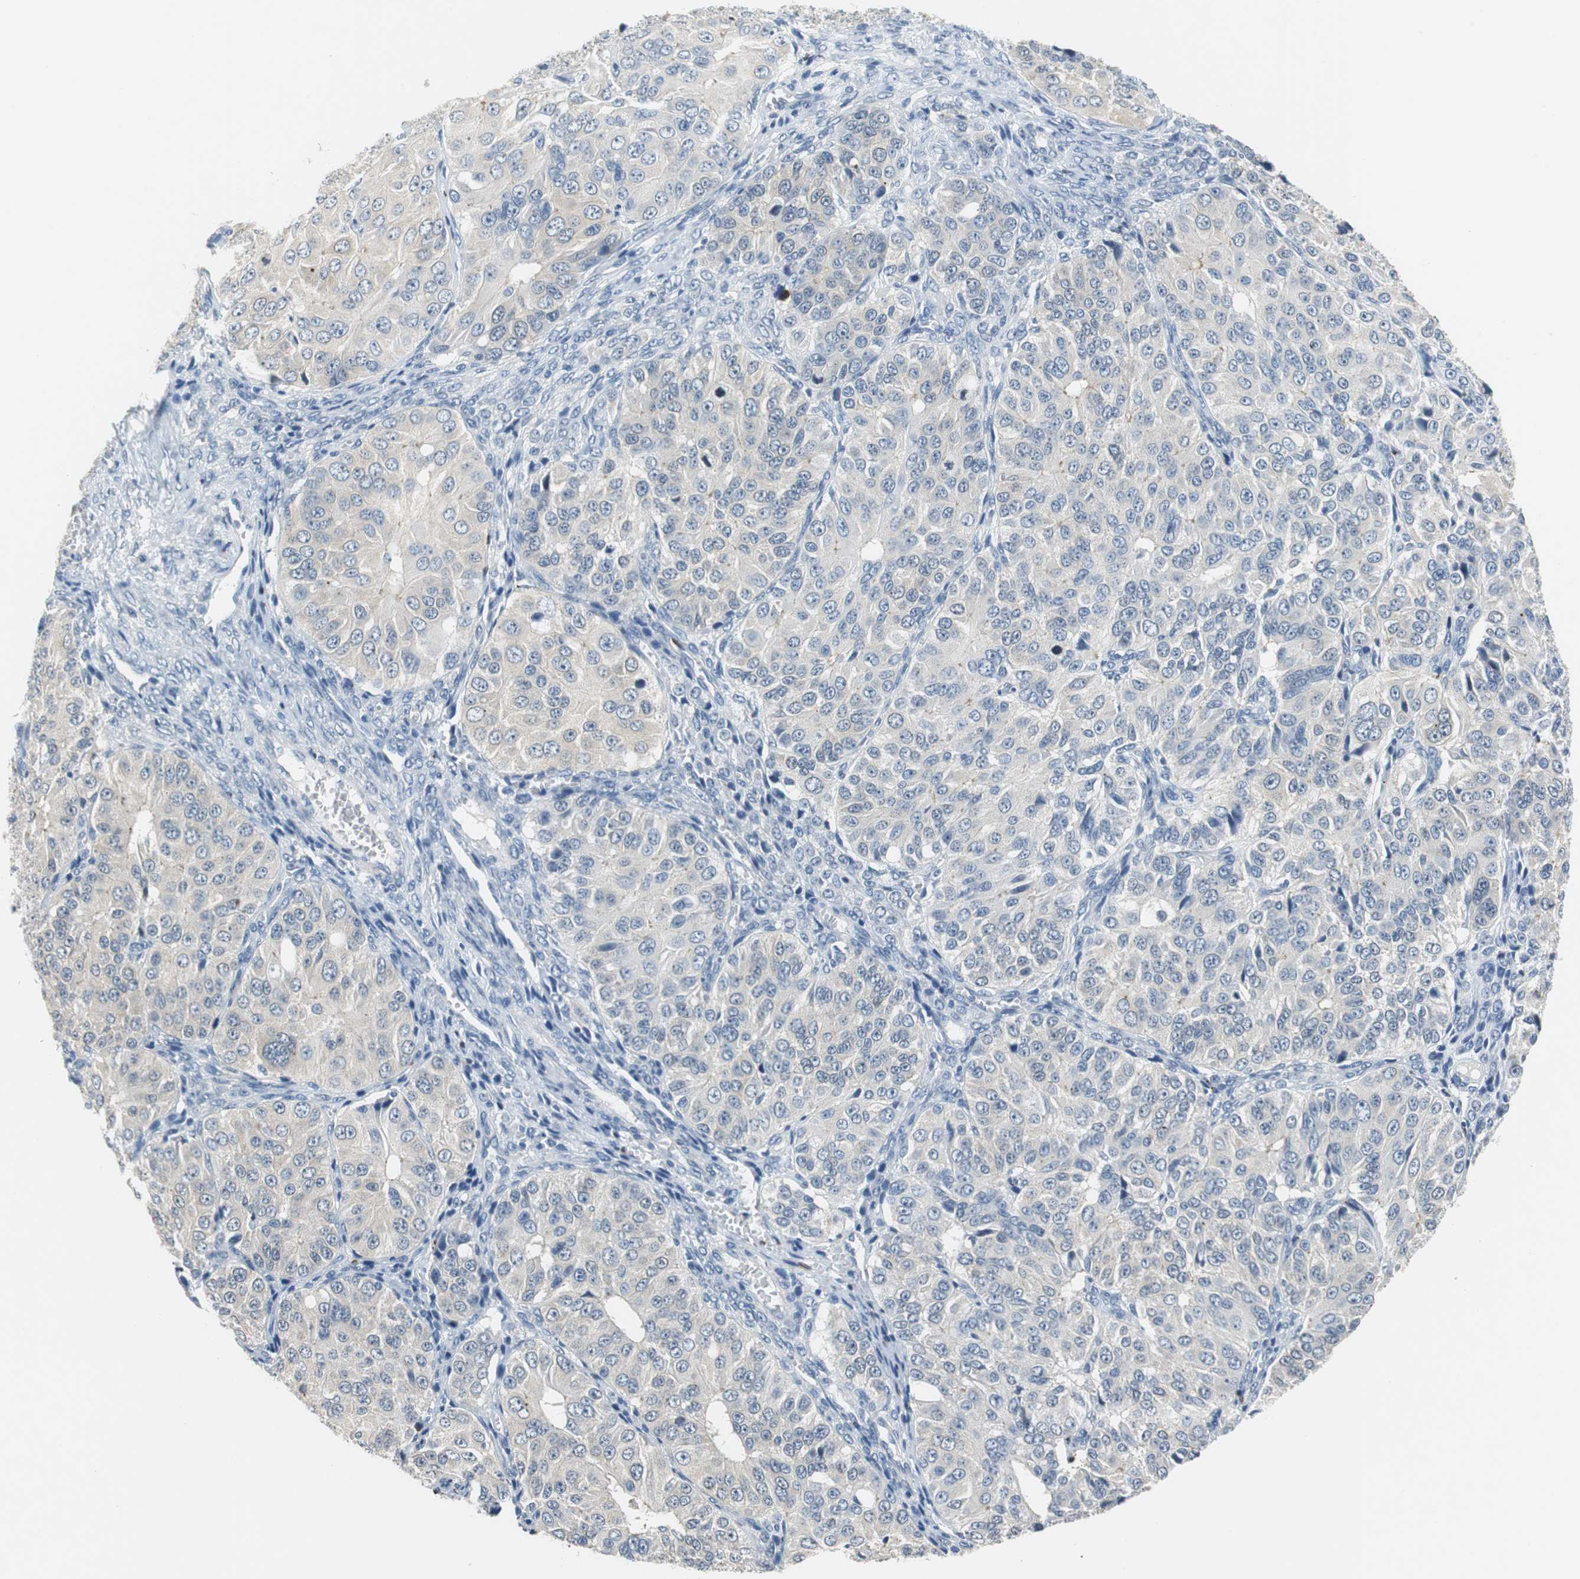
{"staining": {"intensity": "negative", "quantity": "none", "location": "none"}, "tissue": "ovarian cancer", "cell_type": "Tumor cells", "image_type": "cancer", "snomed": [{"axis": "morphology", "description": "Carcinoma, endometroid"}, {"axis": "topography", "description": "Ovary"}], "caption": "Tumor cells show no significant protein staining in endometroid carcinoma (ovarian). Brightfield microscopy of IHC stained with DAB (3,3'-diaminobenzidine) (brown) and hematoxylin (blue), captured at high magnification.", "gene": "MUC7", "patient": {"sex": "female", "age": 51}}